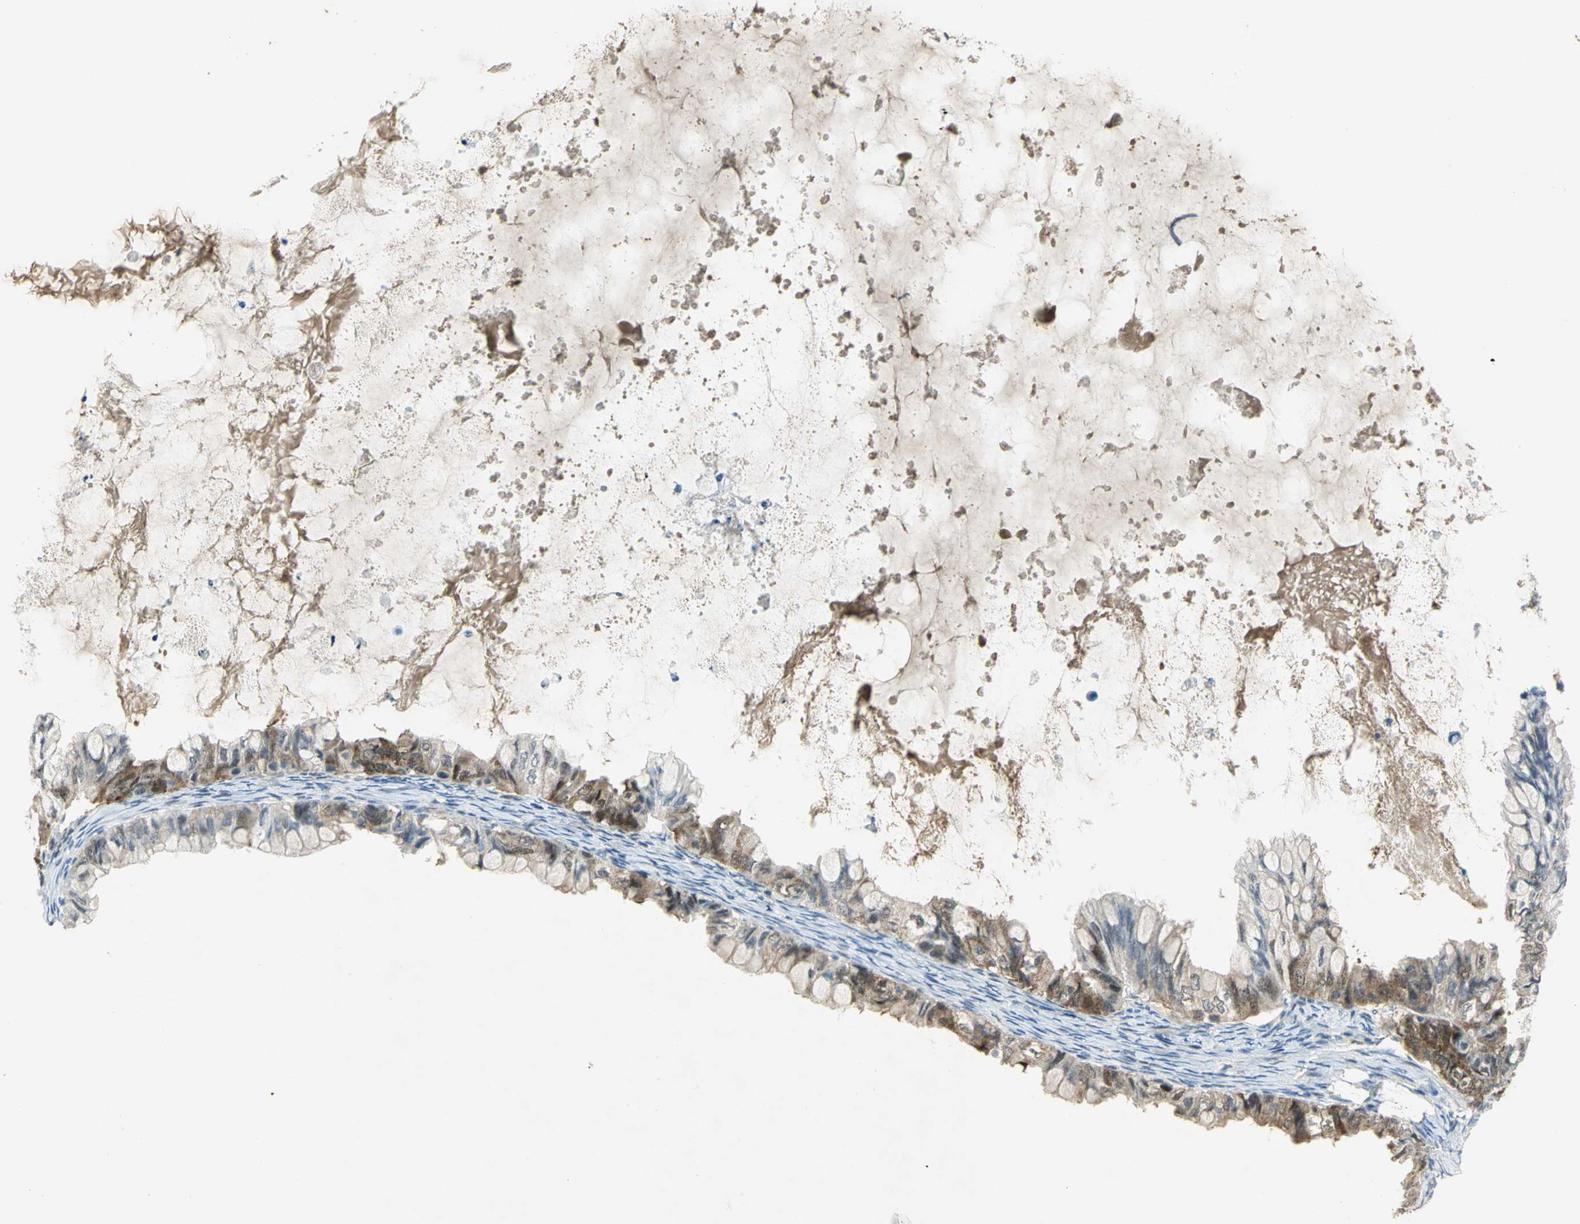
{"staining": {"intensity": "moderate", "quantity": "25%-75%", "location": "cytoplasmic/membranous"}, "tissue": "ovarian cancer", "cell_type": "Tumor cells", "image_type": "cancer", "snomed": [{"axis": "morphology", "description": "Cystadenocarcinoma, mucinous, NOS"}, {"axis": "topography", "description": "Ovary"}], "caption": "Immunohistochemical staining of human ovarian cancer exhibits medium levels of moderate cytoplasmic/membranous protein positivity in approximately 25%-75% of tumor cells.", "gene": "PPIA", "patient": {"sex": "female", "age": 80}}